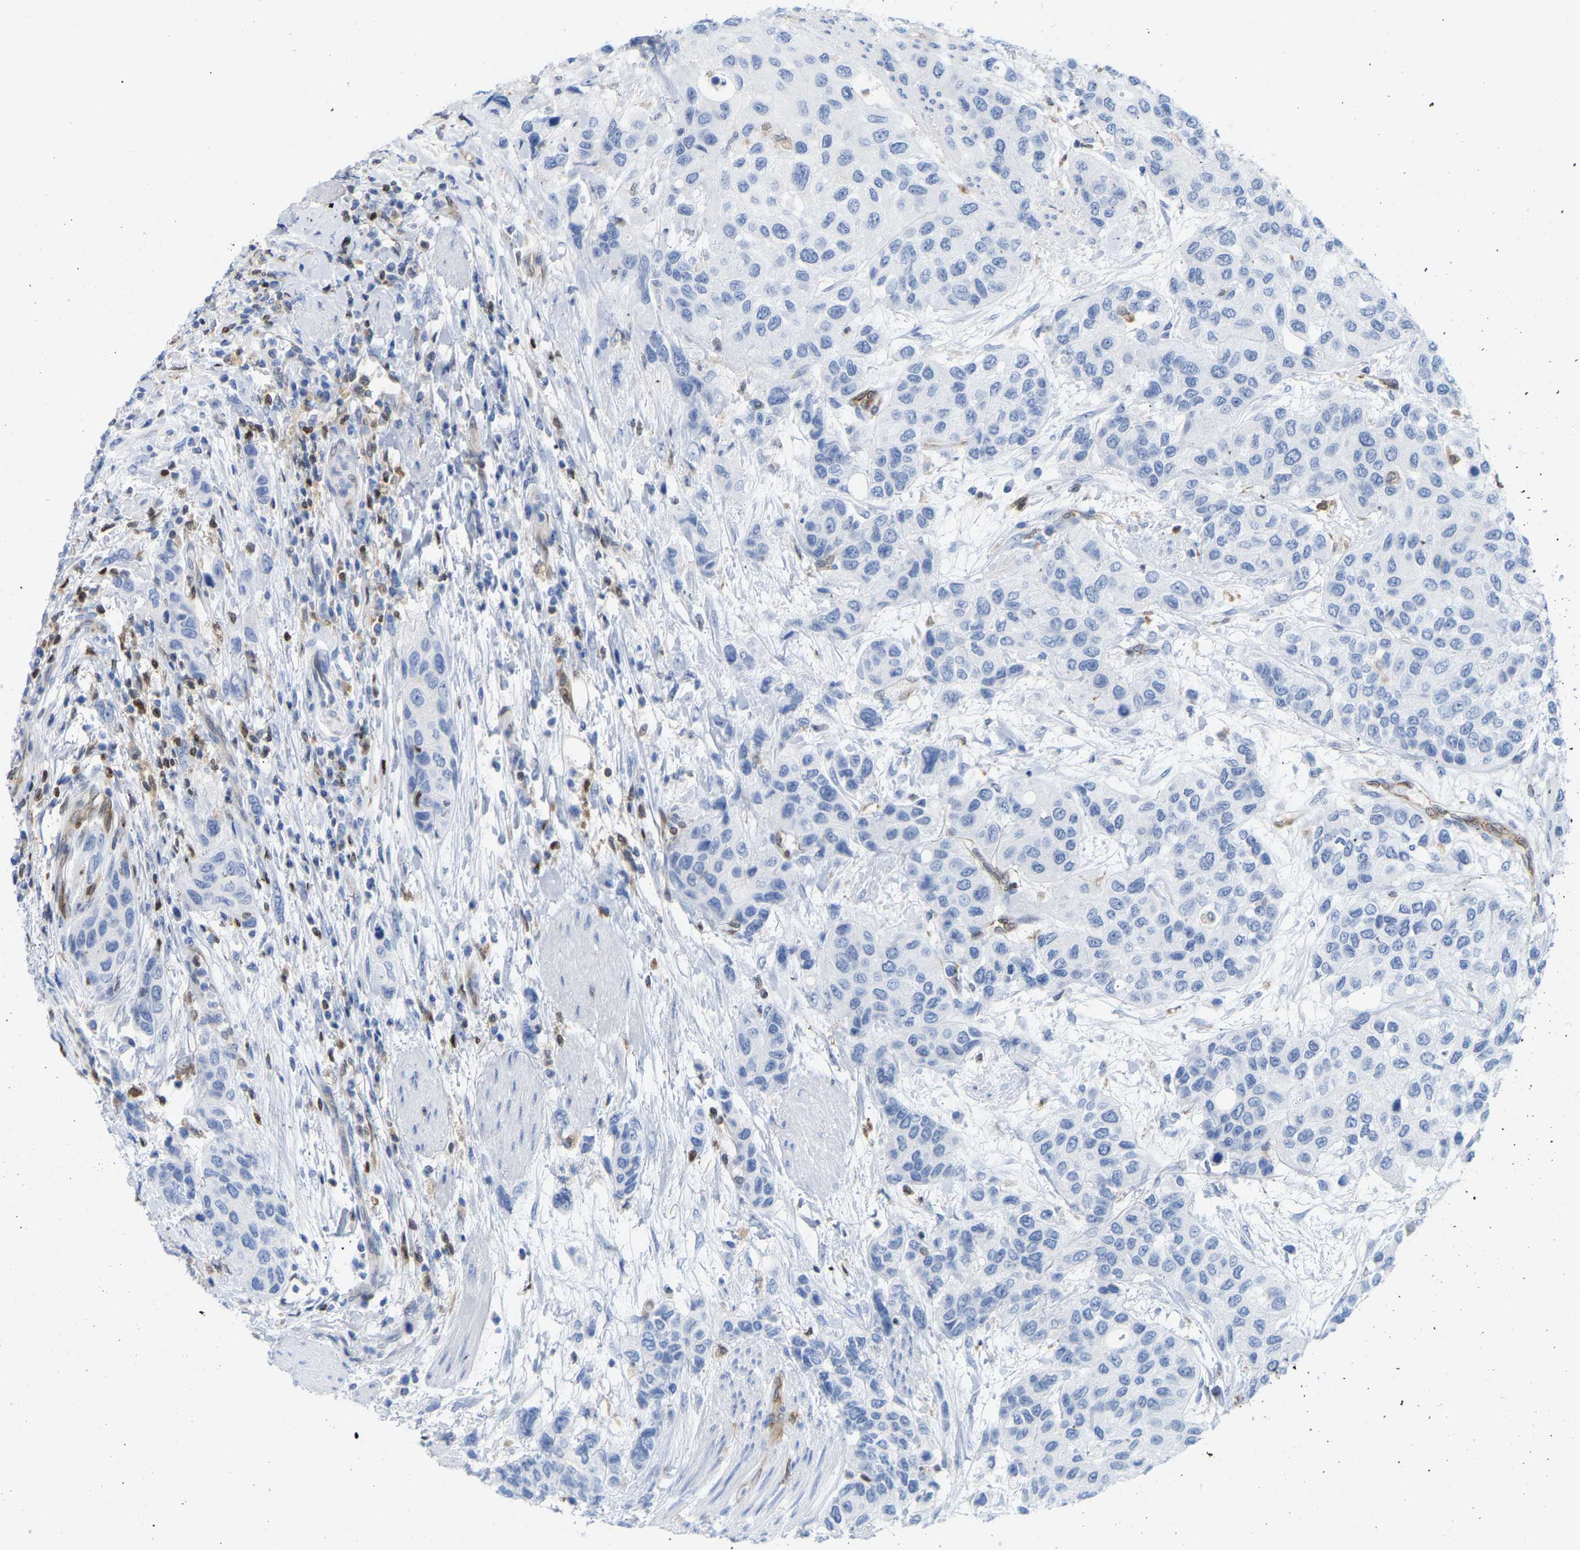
{"staining": {"intensity": "negative", "quantity": "none", "location": "none"}, "tissue": "urothelial cancer", "cell_type": "Tumor cells", "image_type": "cancer", "snomed": [{"axis": "morphology", "description": "Urothelial carcinoma, High grade"}, {"axis": "topography", "description": "Urinary bladder"}], "caption": "Urothelial carcinoma (high-grade) was stained to show a protein in brown. There is no significant positivity in tumor cells.", "gene": "GIMAP4", "patient": {"sex": "female", "age": 56}}